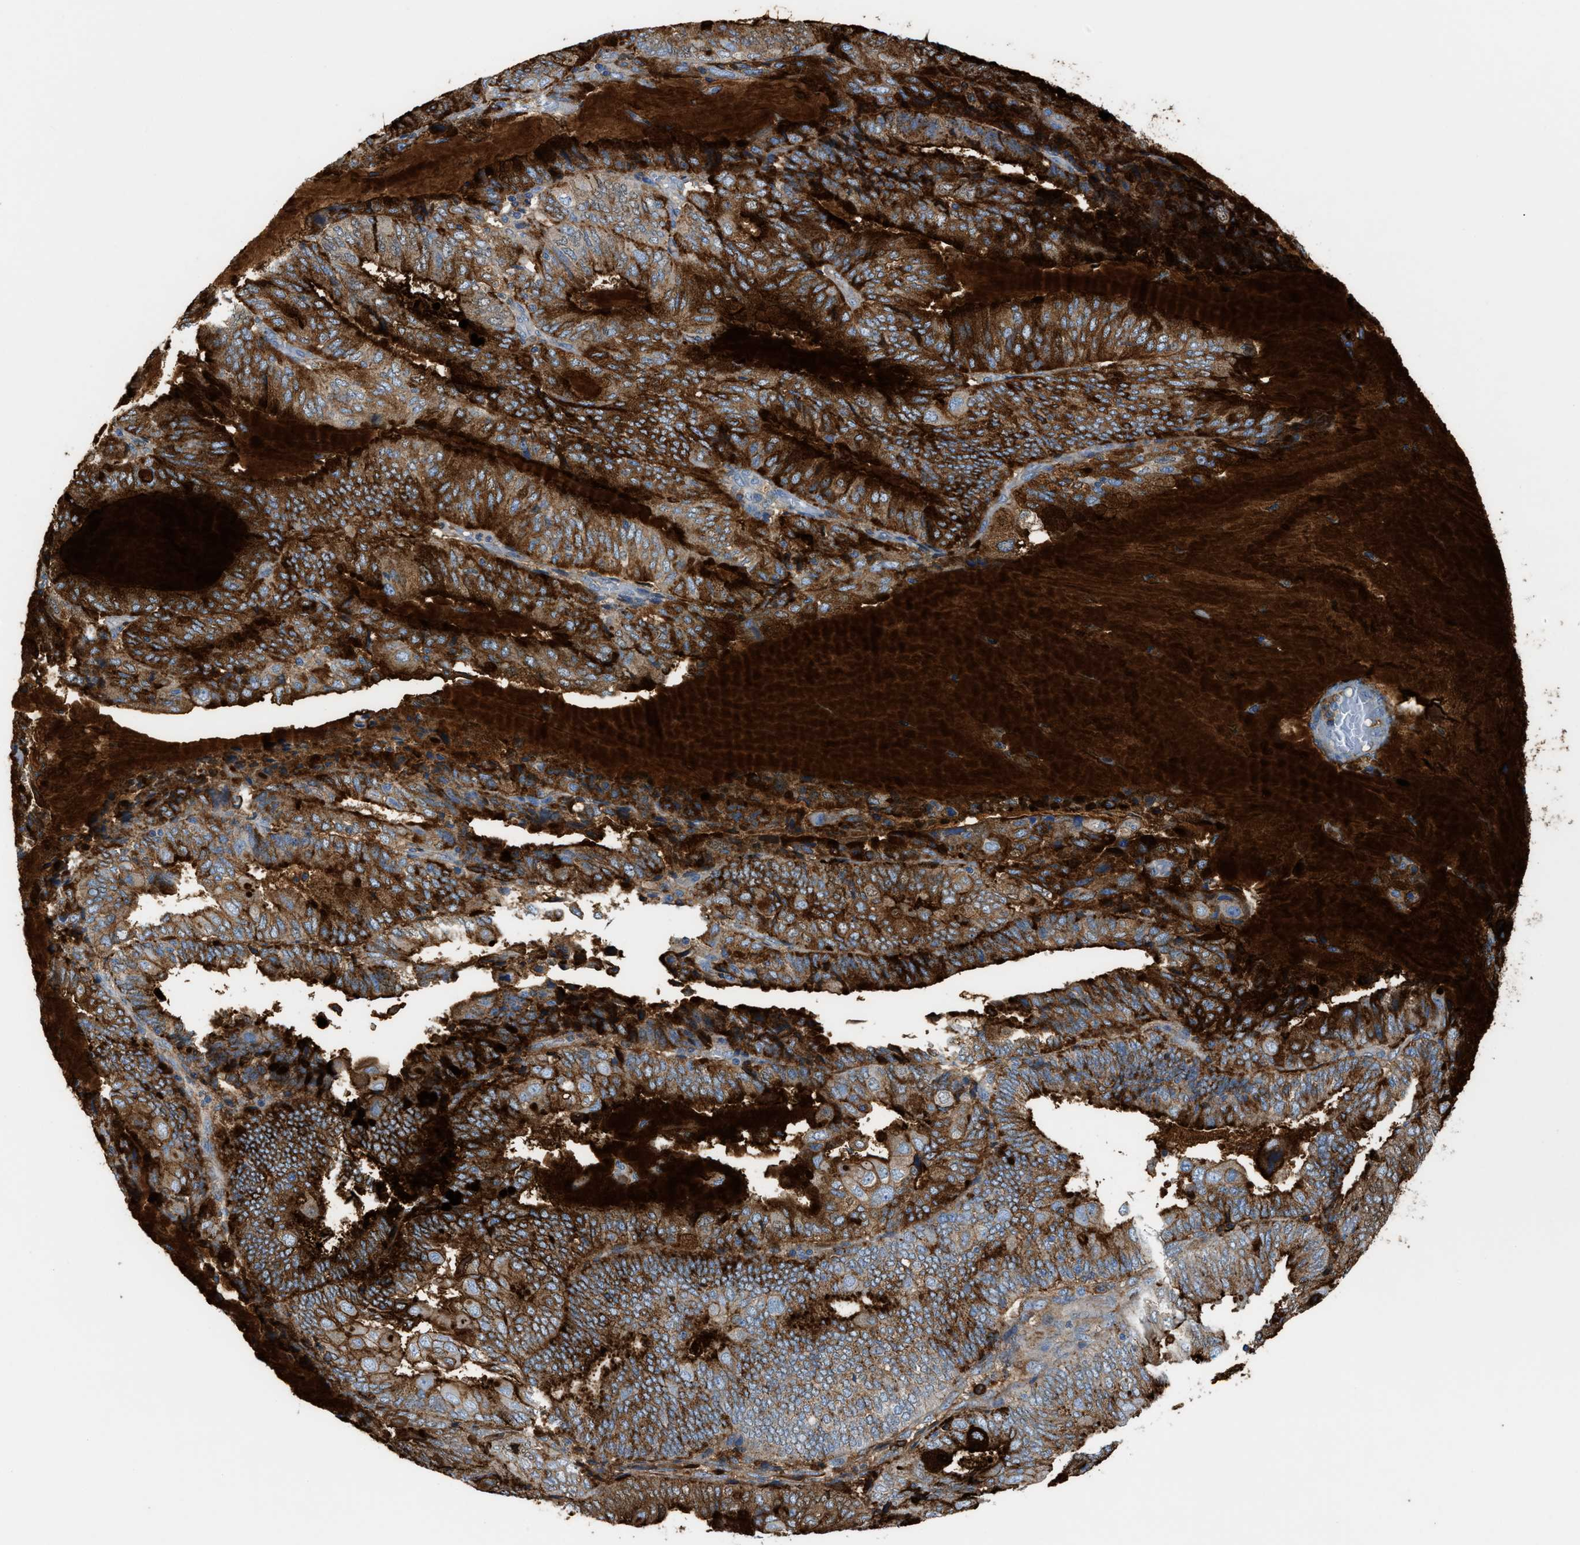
{"staining": {"intensity": "strong", "quantity": ">75%", "location": "cytoplasmic/membranous"}, "tissue": "endometrial cancer", "cell_type": "Tumor cells", "image_type": "cancer", "snomed": [{"axis": "morphology", "description": "Adenocarcinoma, NOS"}, {"axis": "topography", "description": "Endometrium"}], "caption": "Protein expression analysis of human adenocarcinoma (endometrial) reveals strong cytoplasmic/membranous expression in approximately >75% of tumor cells.", "gene": "CFI", "patient": {"sex": "female", "age": 81}}